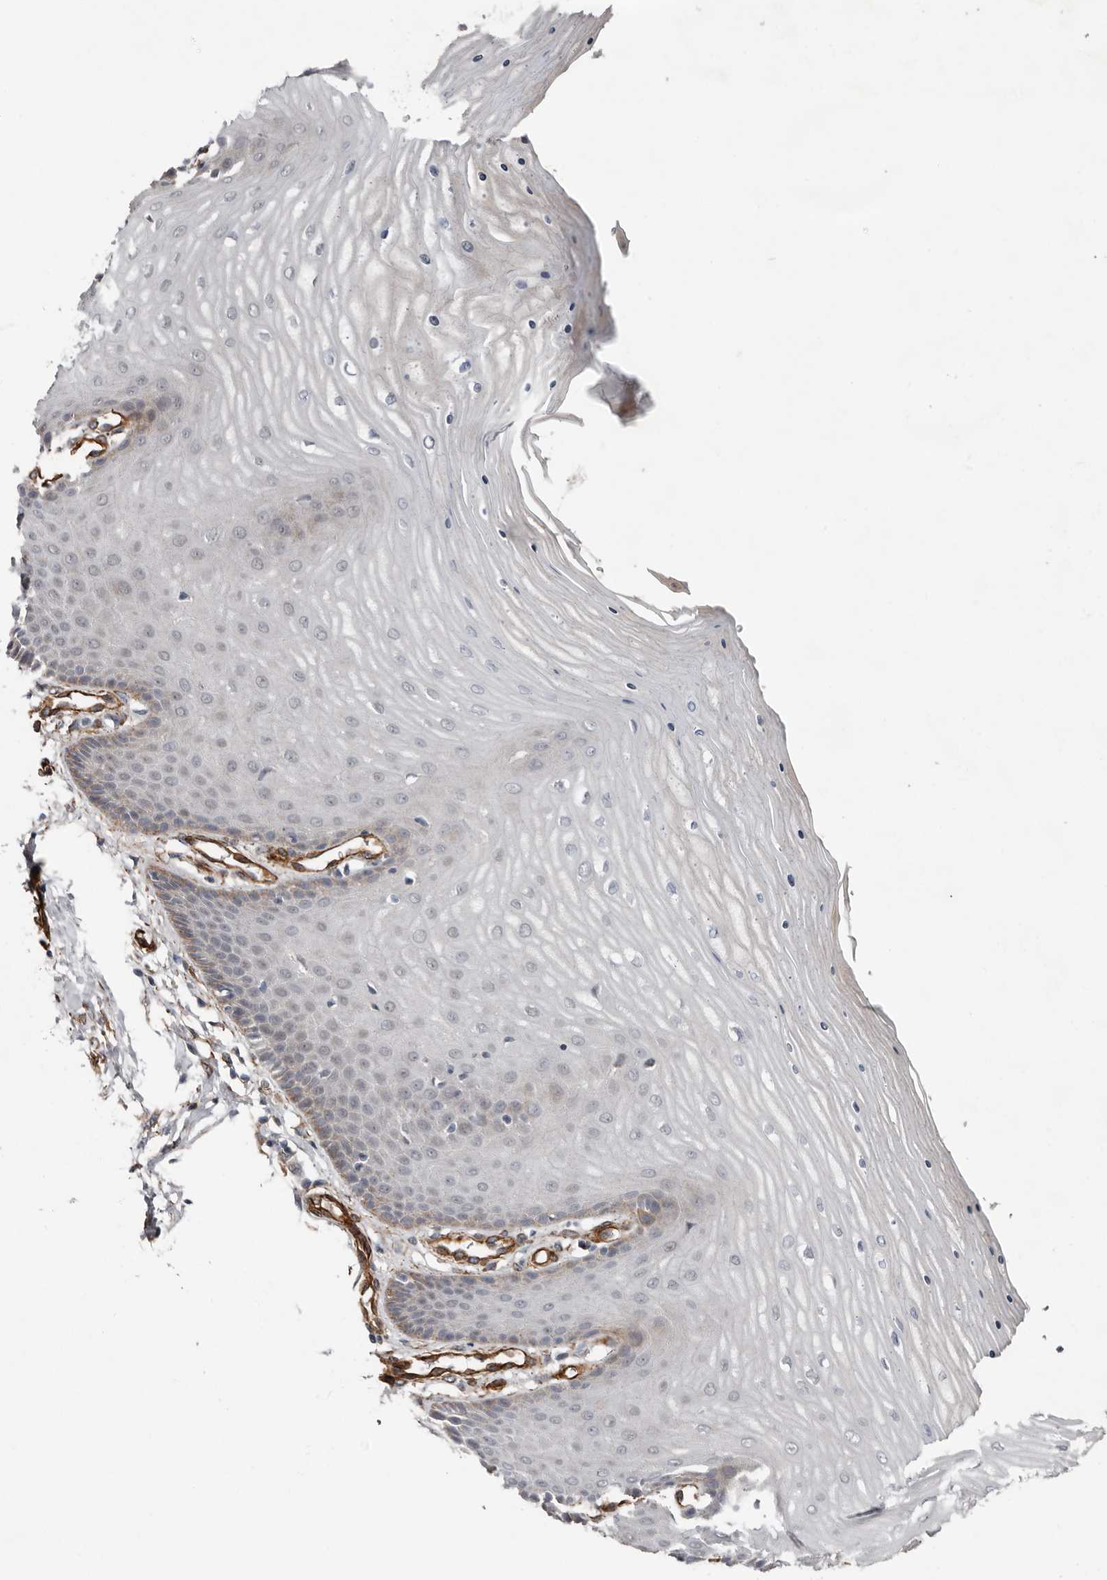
{"staining": {"intensity": "moderate", "quantity": "<25%", "location": "cytoplasmic/membranous"}, "tissue": "cervix", "cell_type": "Glandular cells", "image_type": "normal", "snomed": [{"axis": "morphology", "description": "Normal tissue, NOS"}, {"axis": "topography", "description": "Cervix"}], "caption": "This is a photomicrograph of IHC staining of benign cervix, which shows moderate staining in the cytoplasmic/membranous of glandular cells.", "gene": "RANBP17", "patient": {"sex": "female", "age": 55}}